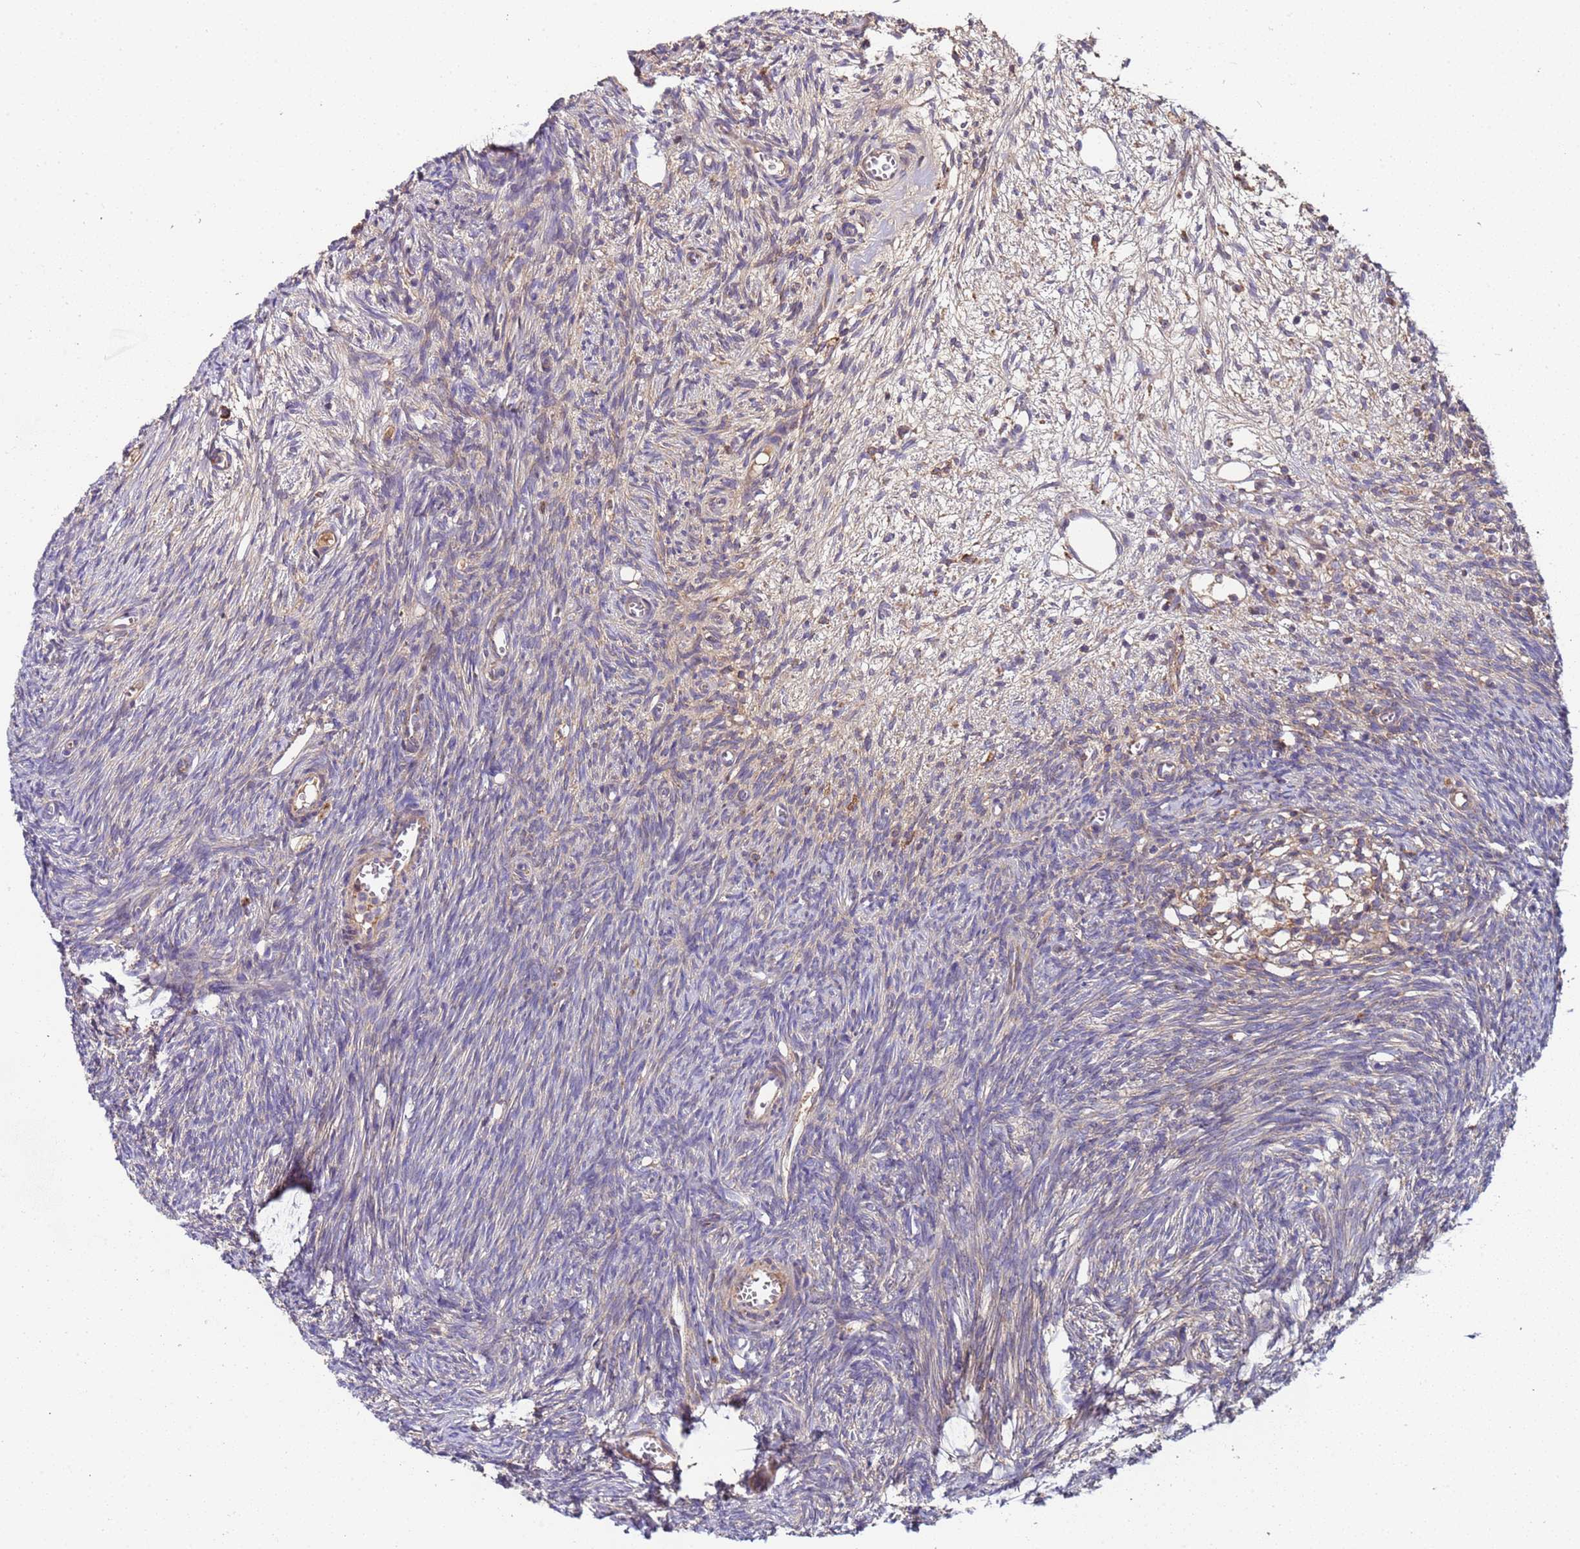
{"staining": {"intensity": "moderate", "quantity": ">75%", "location": "cytoplasmic/membranous"}, "tissue": "ovary", "cell_type": "Follicle cells", "image_type": "normal", "snomed": [{"axis": "morphology", "description": "Normal tissue, NOS"}, {"axis": "topography", "description": "Ovary"}], "caption": "Immunohistochemistry (IHC) (DAB) staining of benign ovary shows moderate cytoplasmic/membranous protein positivity in about >75% of follicle cells.", "gene": "TMEM126A", "patient": {"sex": "female", "age": 44}}